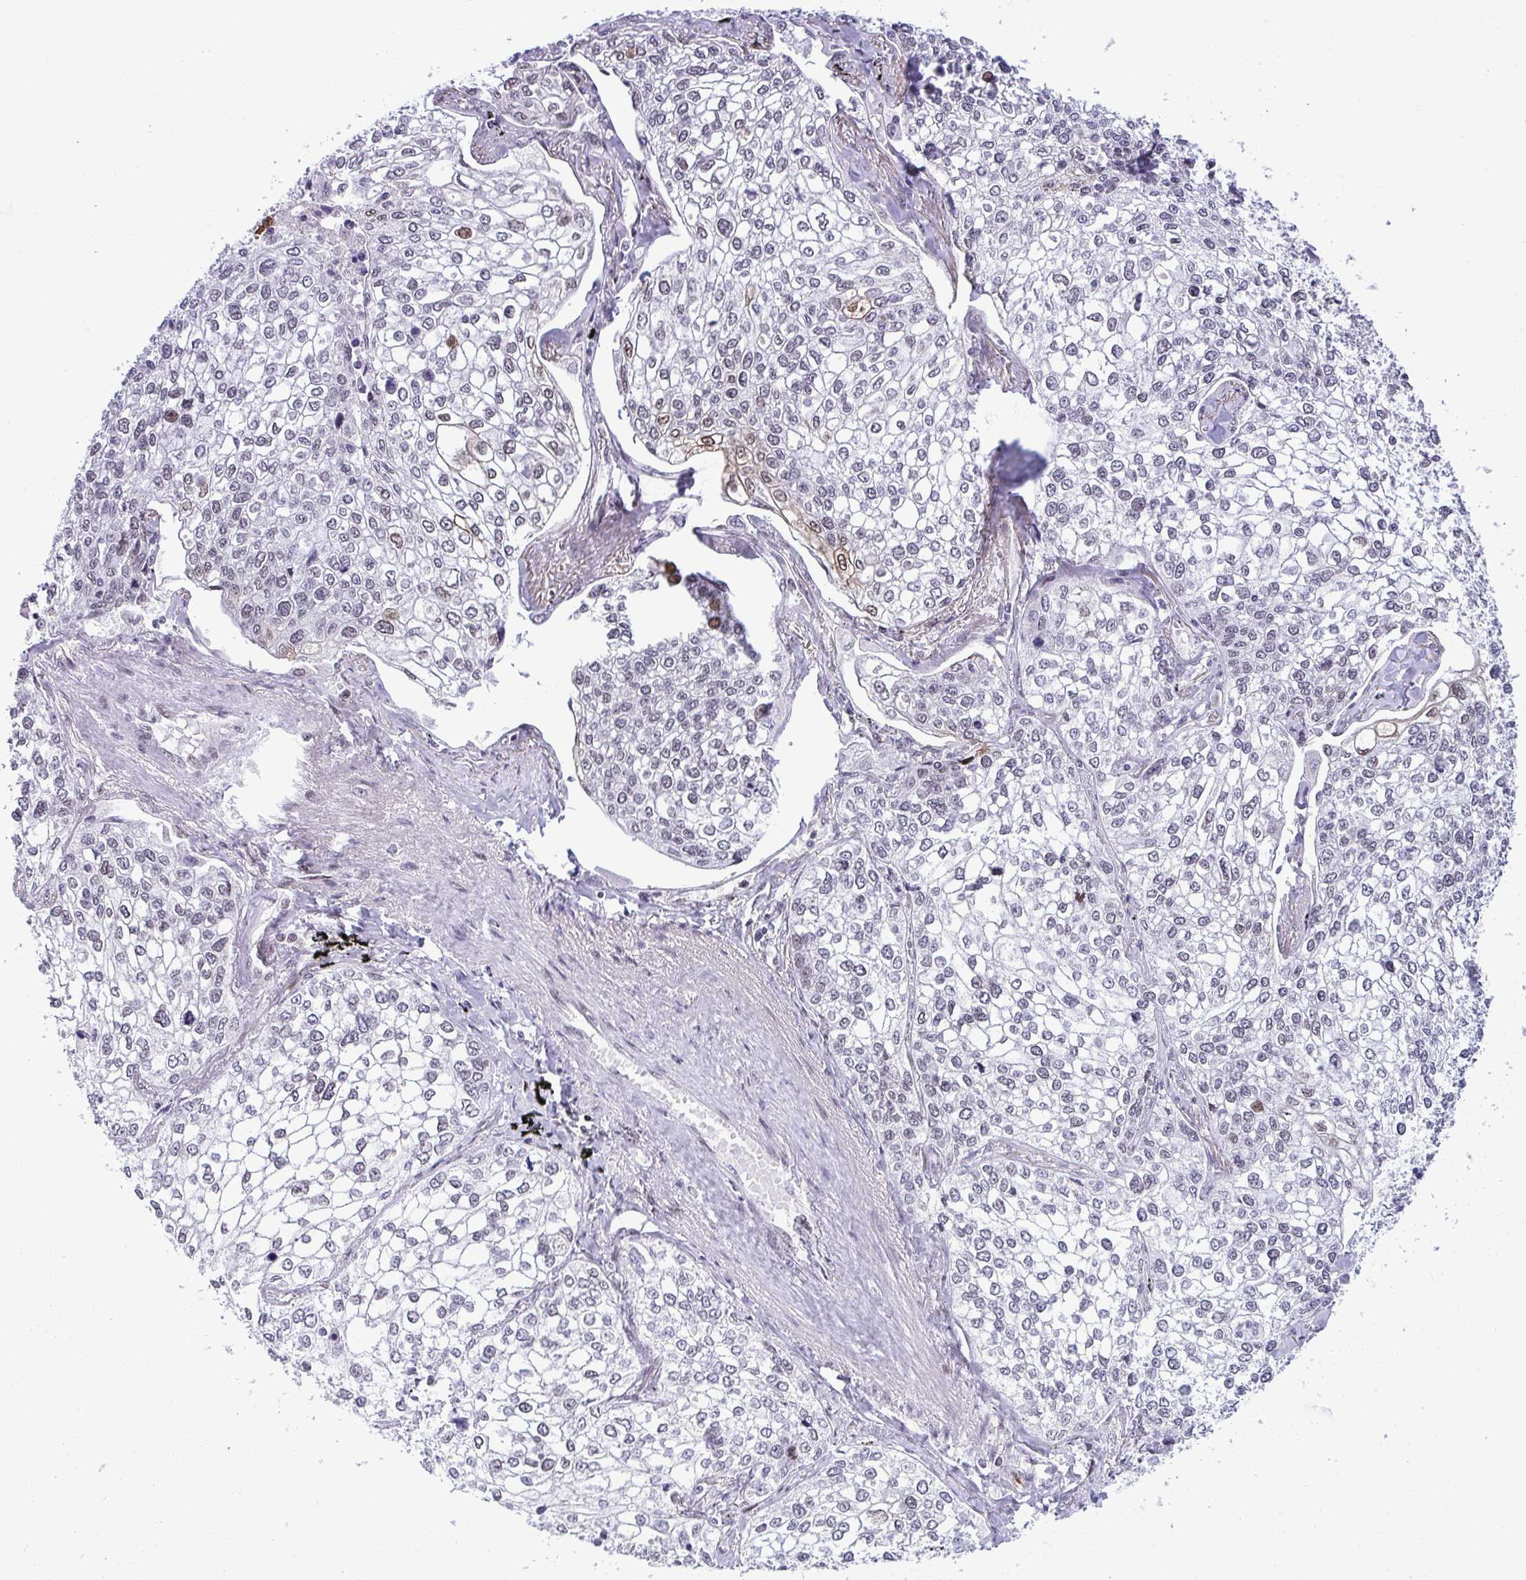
{"staining": {"intensity": "weak", "quantity": "<25%", "location": "nuclear"}, "tissue": "lung cancer", "cell_type": "Tumor cells", "image_type": "cancer", "snomed": [{"axis": "morphology", "description": "Squamous cell carcinoma, NOS"}, {"axis": "topography", "description": "Lung"}], "caption": "The IHC histopathology image has no significant expression in tumor cells of squamous cell carcinoma (lung) tissue.", "gene": "ZFHX3", "patient": {"sex": "male", "age": 74}}